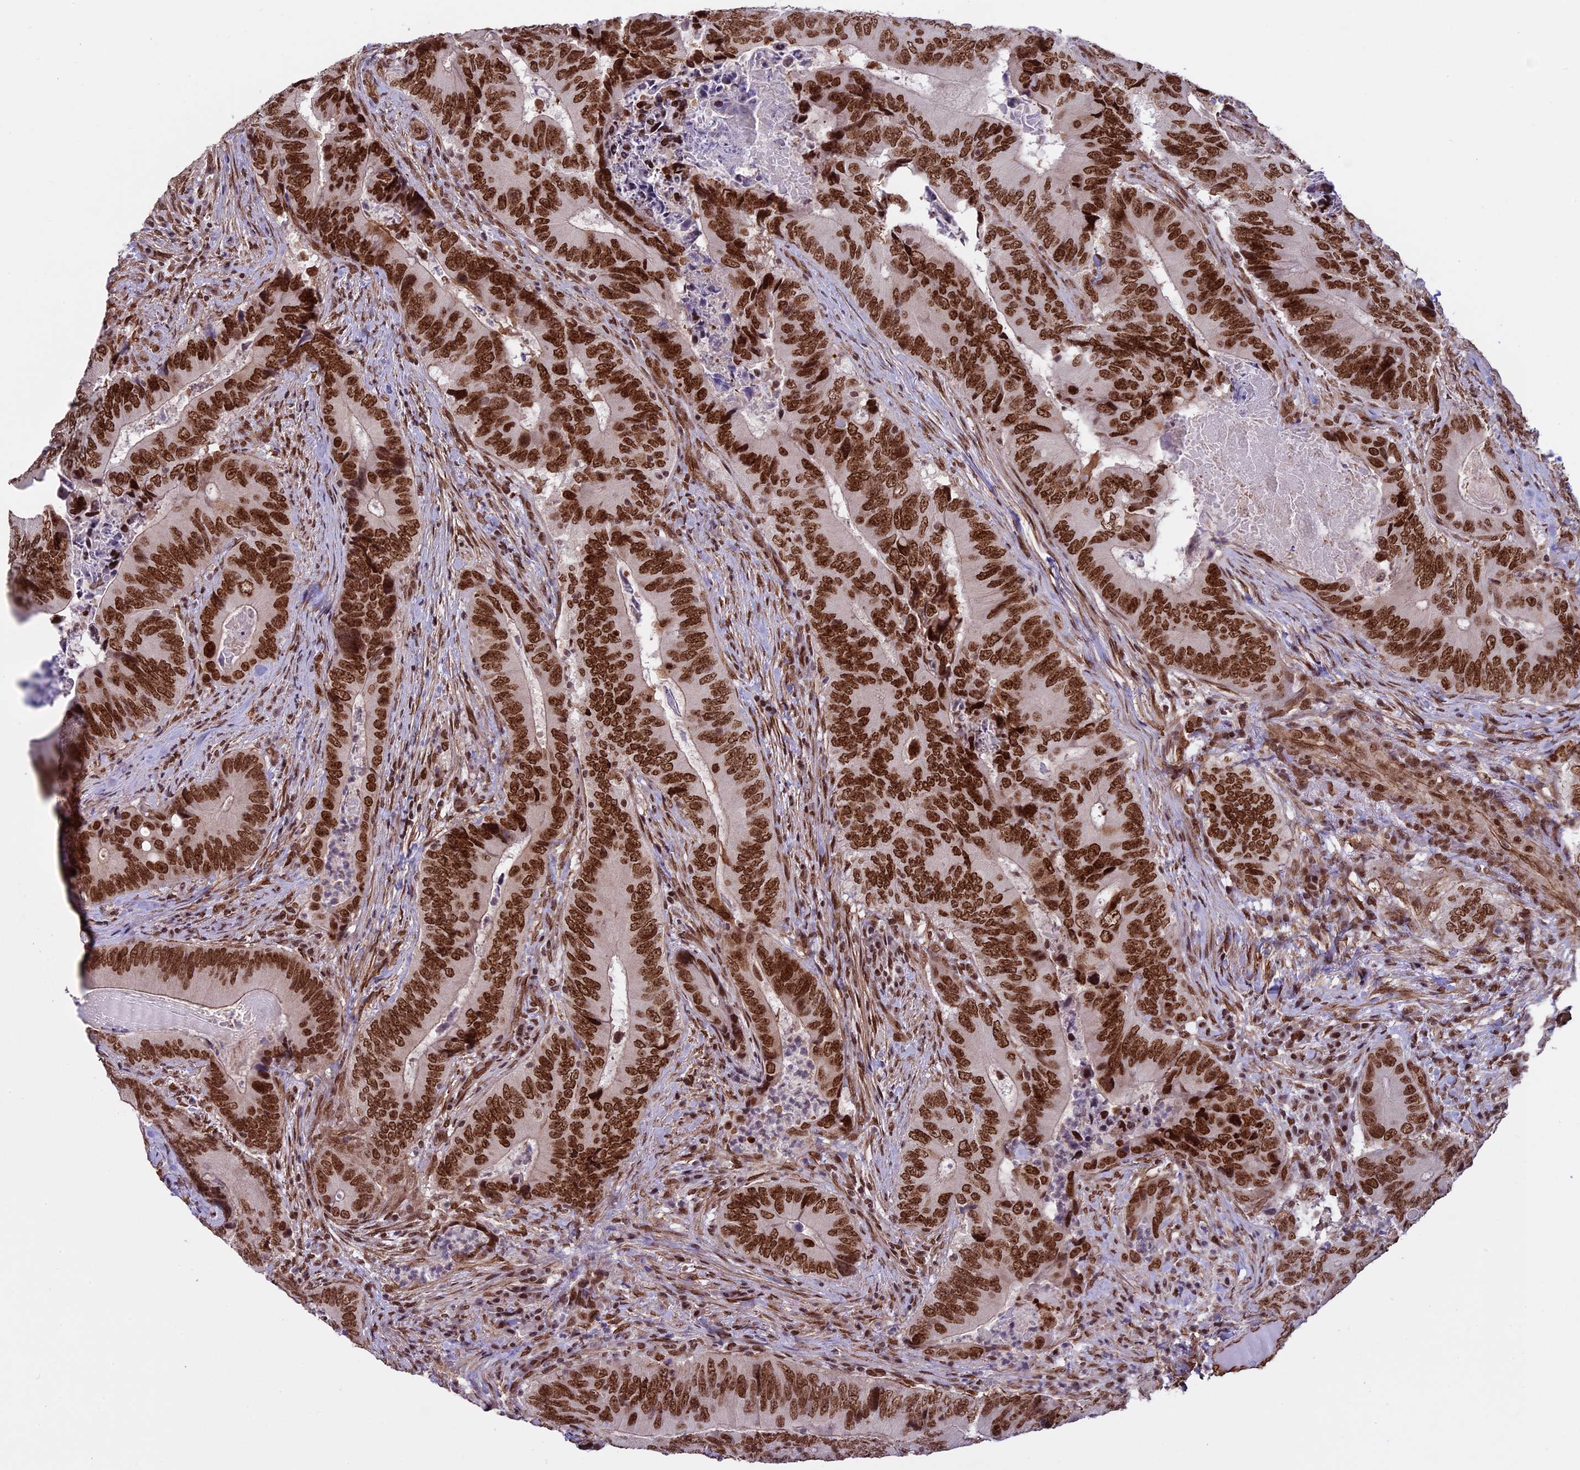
{"staining": {"intensity": "strong", "quantity": ">75%", "location": "nuclear"}, "tissue": "colorectal cancer", "cell_type": "Tumor cells", "image_type": "cancer", "snomed": [{"axis": "morphology", "description": "Adenocarcinoma, NOS"}, {"axis": "topography", "description": "Colon"}], "caption": "This photomicrograph reveals adenocarcinoma (colorectal) stained with immunohistochemistry to label a protein in brown. The nuclear of tumor cells show strong positivity for the protein. Nuclei are counter-stained blue.", "gene": "MPHOSPH8", "patient": {"sex": "male", "age": 84}}